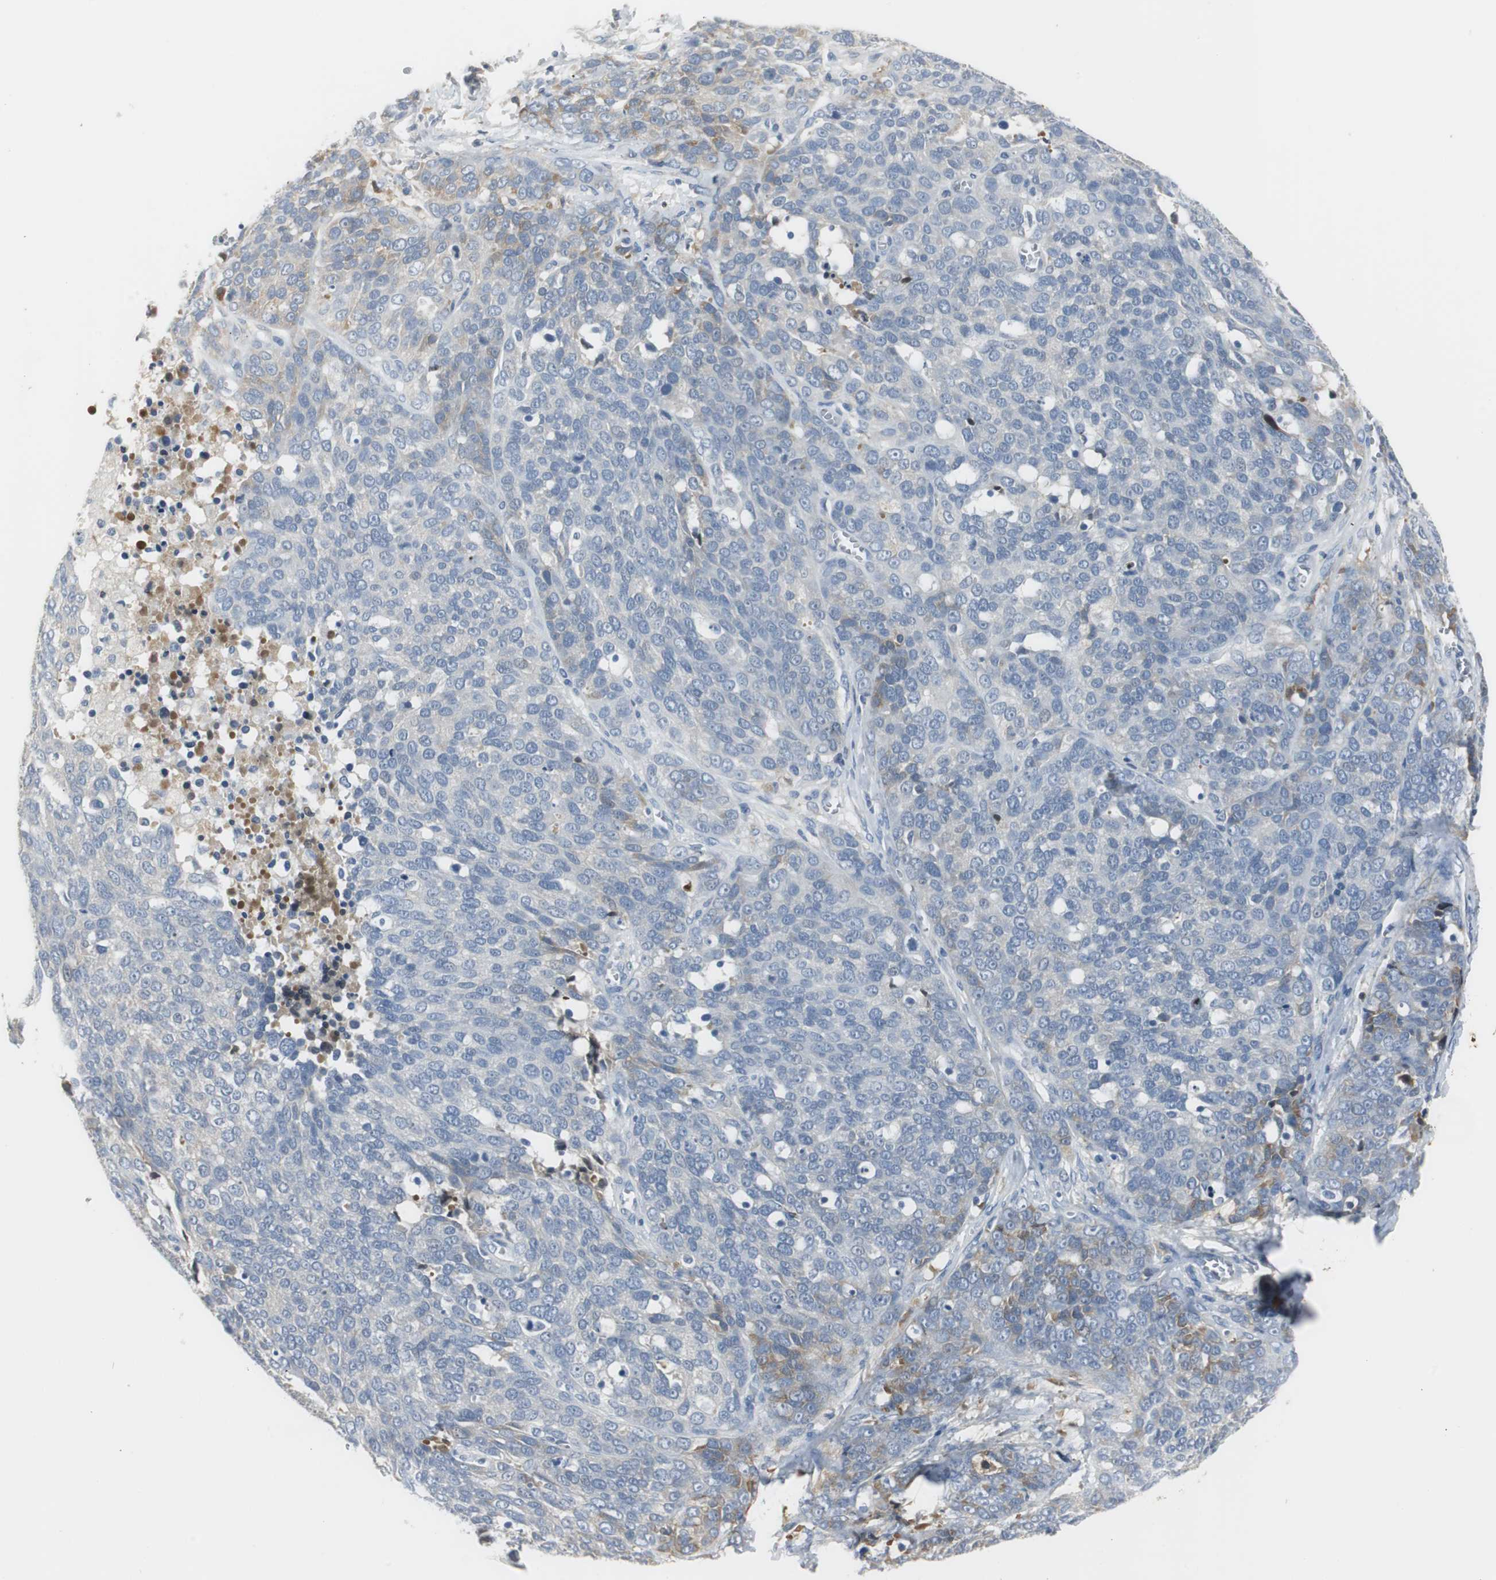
{"staining": {"intensity": "weak", "quantity": "<25%", "location": "cytoplasmic/membranous"}, "tissue": "ovarian cancer", "cell_type": "Tumor cells", "image_type": "cancer", "snomed": [{"axis": "morphology", "description": "Cystadenocarcinoma, serous, NOS"}, {"axis": "topography", "description": "Ovary"}], "caption": "A high-resolution micrograph shows immunohistochemistry staining of ovarian cancer (serous cystadenocarcinoma), which displays no significant expression in tumor cells. (Stains: DAB (3,3'-diaminobenzidine) immunohistochemistry with hematoxylin counter stain, Microscopy: brightfield microscopy at high magnification).", "gene": "SERPINF1", "patient": {"sex": "female", "age": 44}}